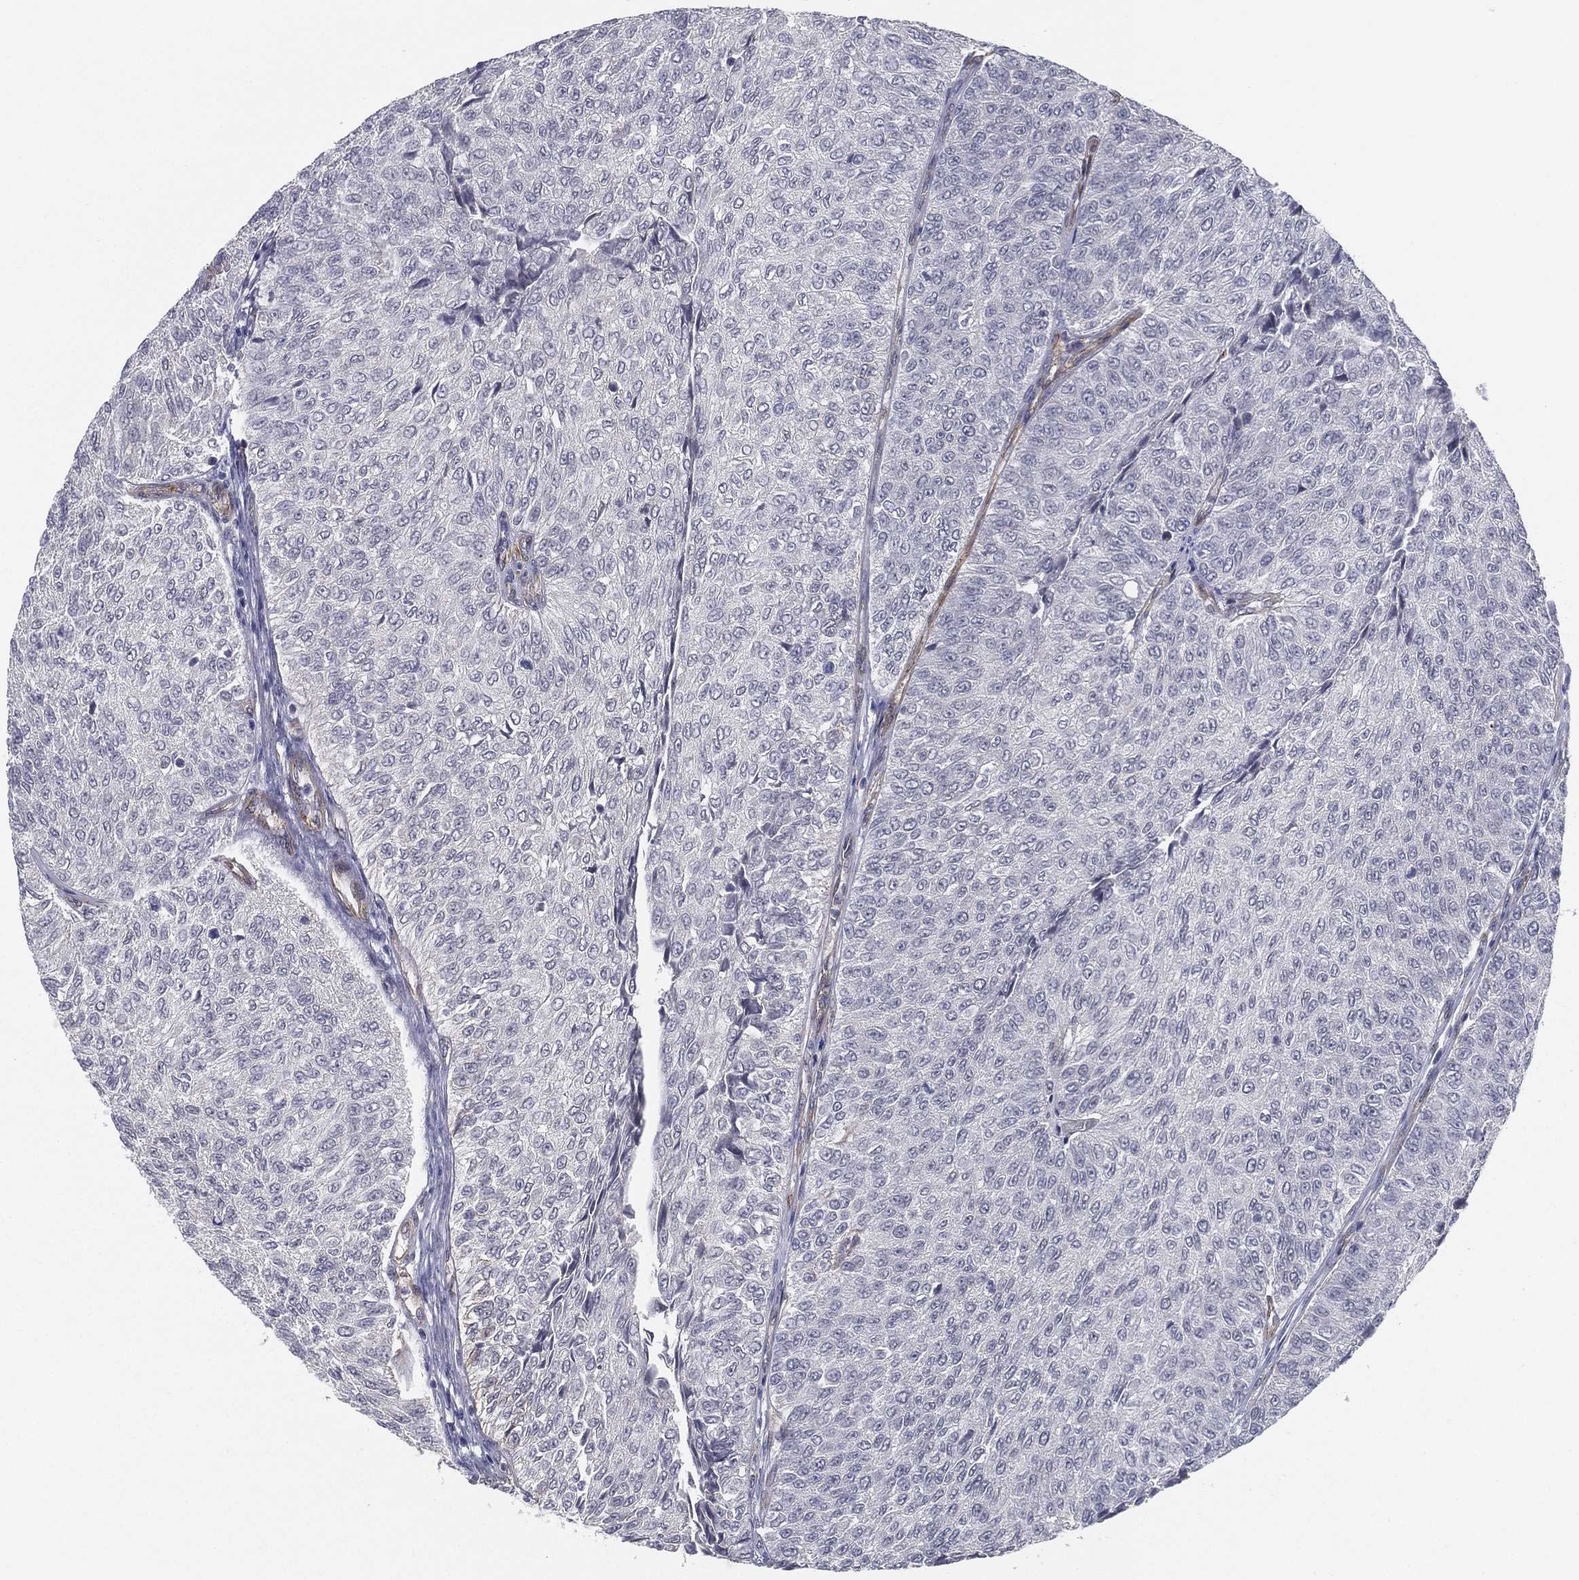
{"staining": {"intensity": "negative", "quantity": "none", "location": "none"}, "tissue": "urothelial cancer", "cell_type": "Tumor cells", "image_type": "cancer", "snomed": [{"axis": "morphology", "description": "Urothelial carcinoma, Low grade"}, {"axis": "topography", "description": "Urinary bladder"}], "caption": "High power microscopy histopathology image of an immunohistochemistry histopathology image of low-grade urothelial carcinoma, revealing no significant positivity in tumor cells.", "gene": "LRRC56", "patient": {"sex": "male", "age": 78}}